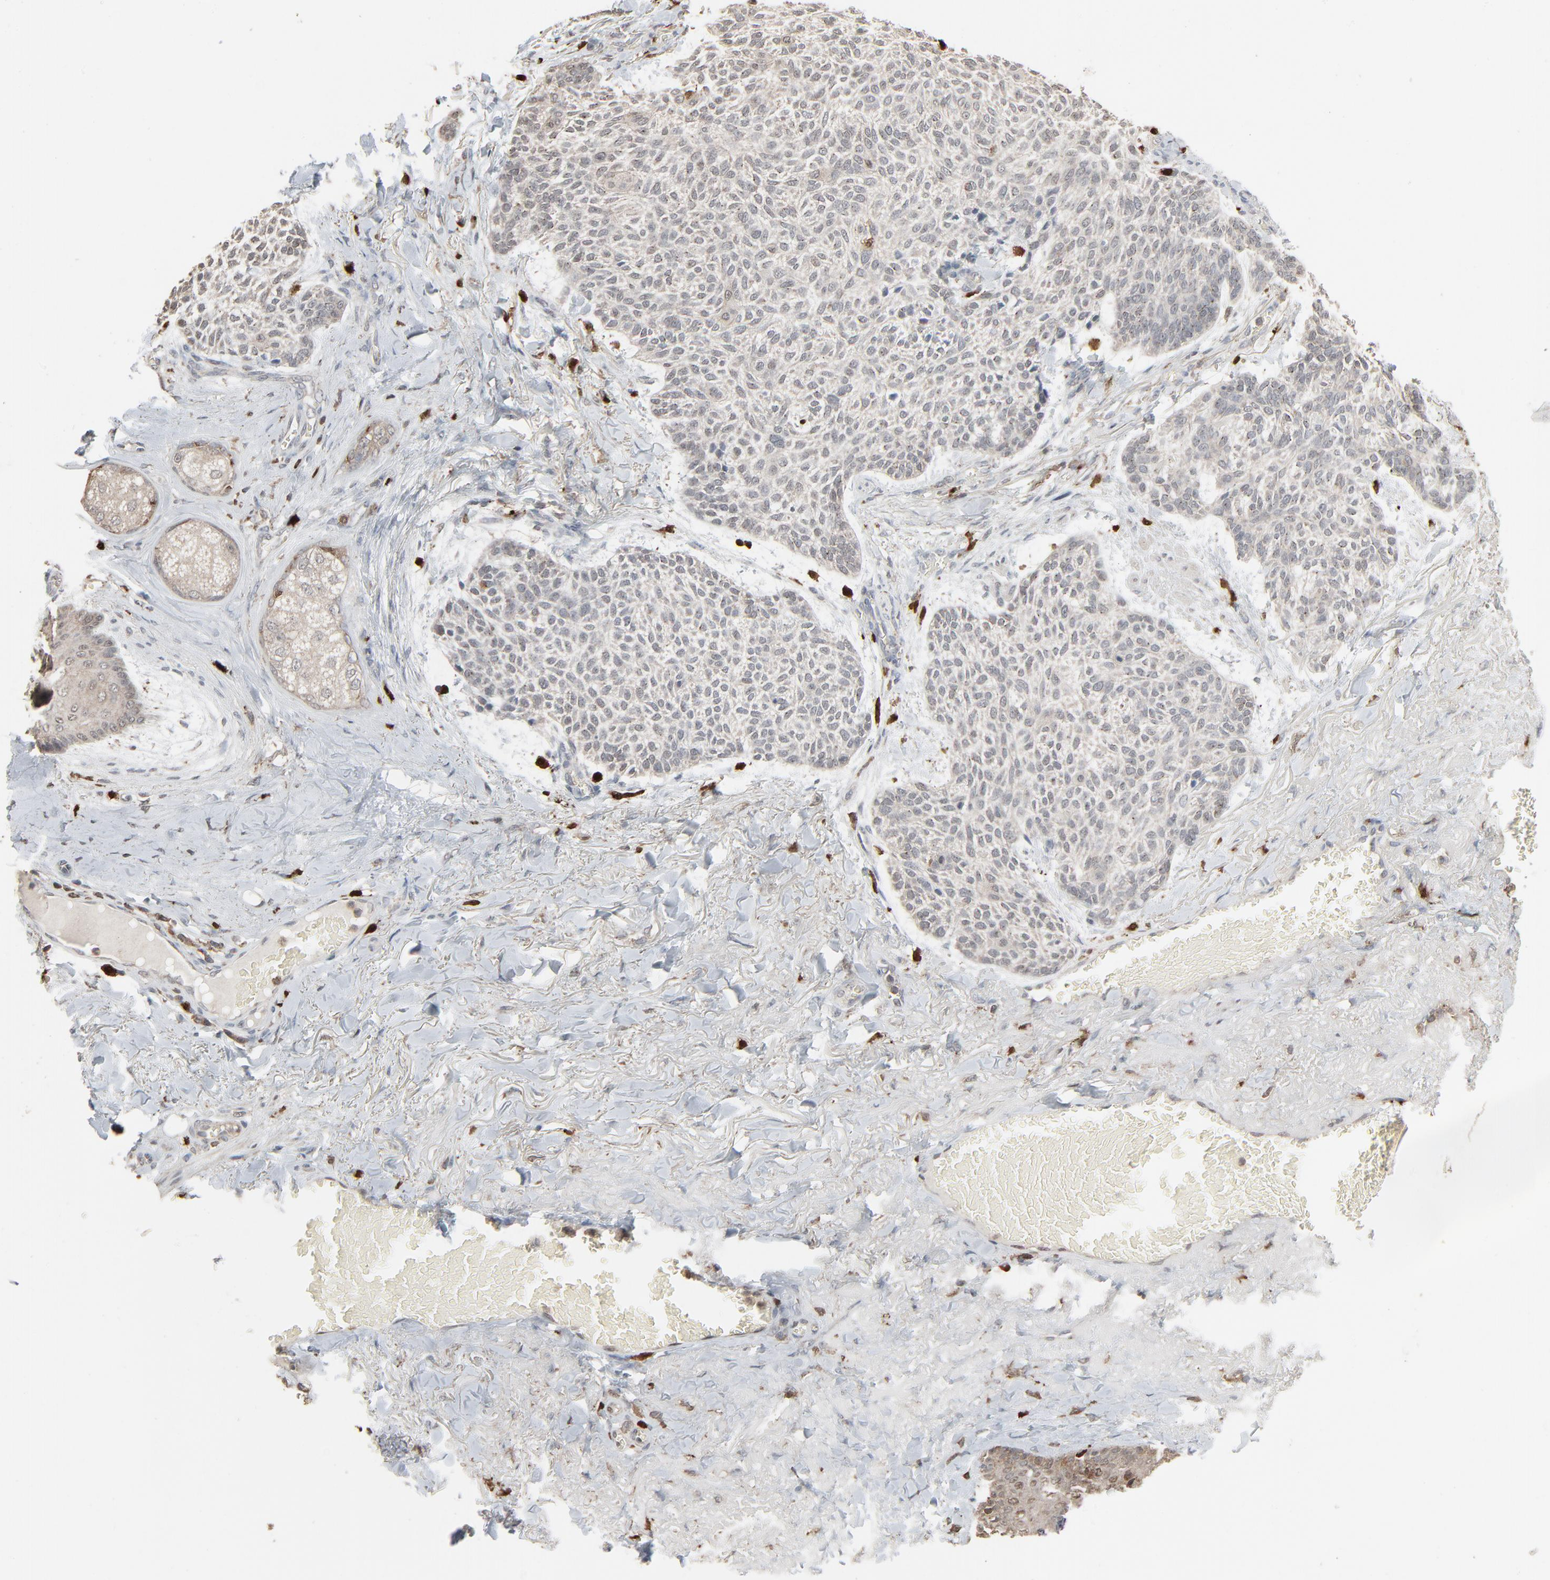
{"staining": {"intensity": "negative", "quantity": "none", "location": "none"}, "tissue": "skin cancer", "cell_type": "Tumor cells", "image_type": "cancer", "snomed": [{"axis": "morphology", "description": "Normal tissue, NOS"}, {"axis": "morphology", "description": "Basal cell carcinoma"}, {"axis": "topography", "description": "Skin"}], "caption": "High power microscopy photomicrograph of an IHC photomicrograph of skin cancer, revealing no significant expression in tumor cells. (DAB (3,3'-diaminobenzidine) immunohistochemistry (IHC) visualized using brightfield microscopy, high magnification).", "gene": "DOCK8", "patient": {"sex": "female", "age": 70}}